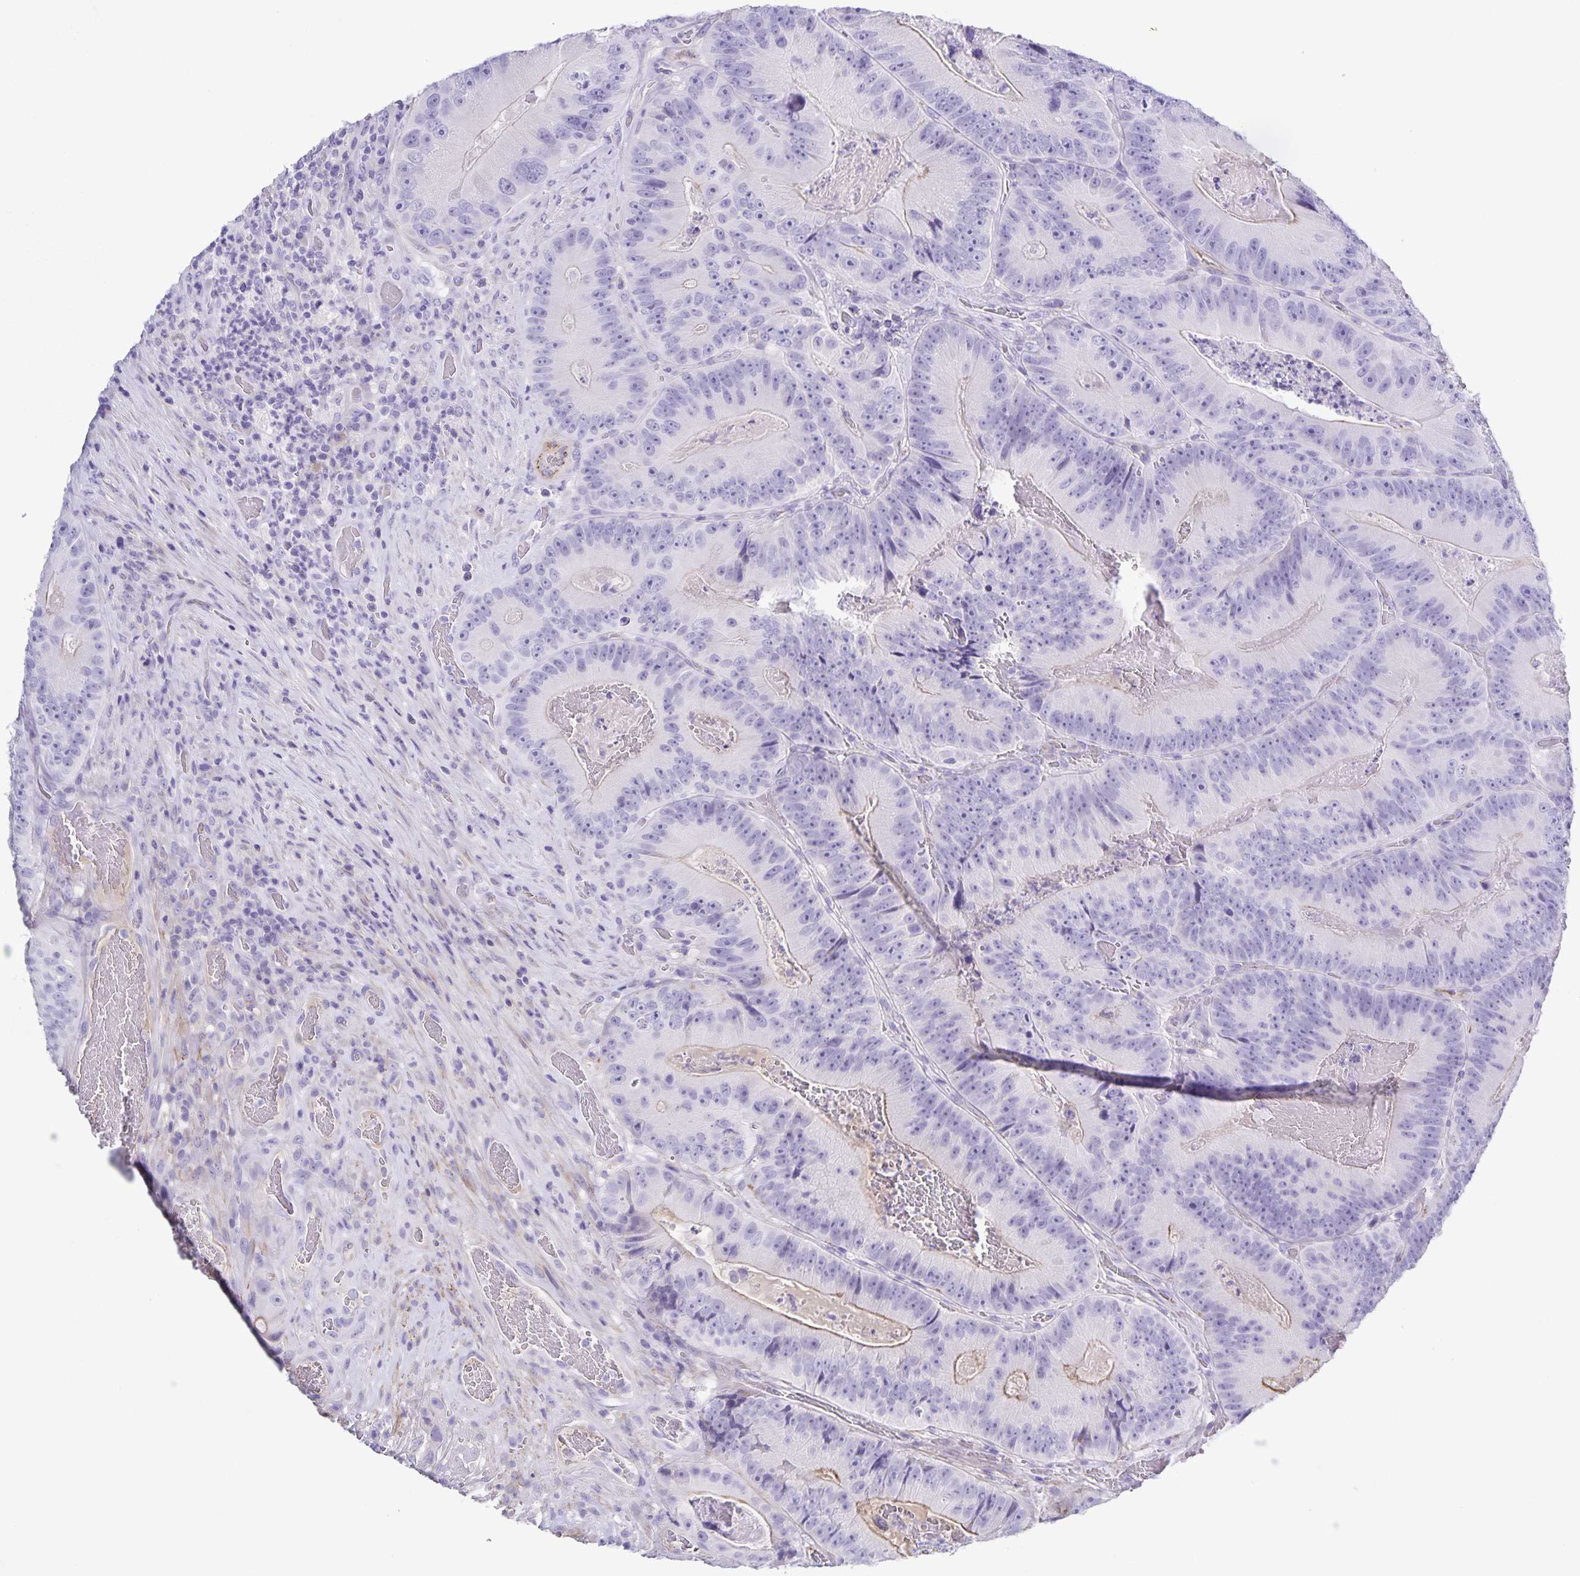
{"staining": {"intensity": "negative", "quantity": "none", "location": "none"}, "tissue": "colorectal cancer", "cell_type": "Tumor cells", "image_type": "cancer", "snomed": [{"axis": "morphology", "description": "Adenocarcinoma, NOS"}, {"axis": "topography", "description": "Colon"}], "caption": "A high-resolution histopathology image shows immunohistochemistry (IHC) staining of colorectal adenocarcinoma, which exhibits no significant expression in tumor cells. Brightfield microscopy of immunohistochemistry (IHC) stained with DAB (brown) and hematoxylin (blue), captured at high magnification.", "gene": "UBQLN3", "patient": {"sex": "female", "age": 86}}